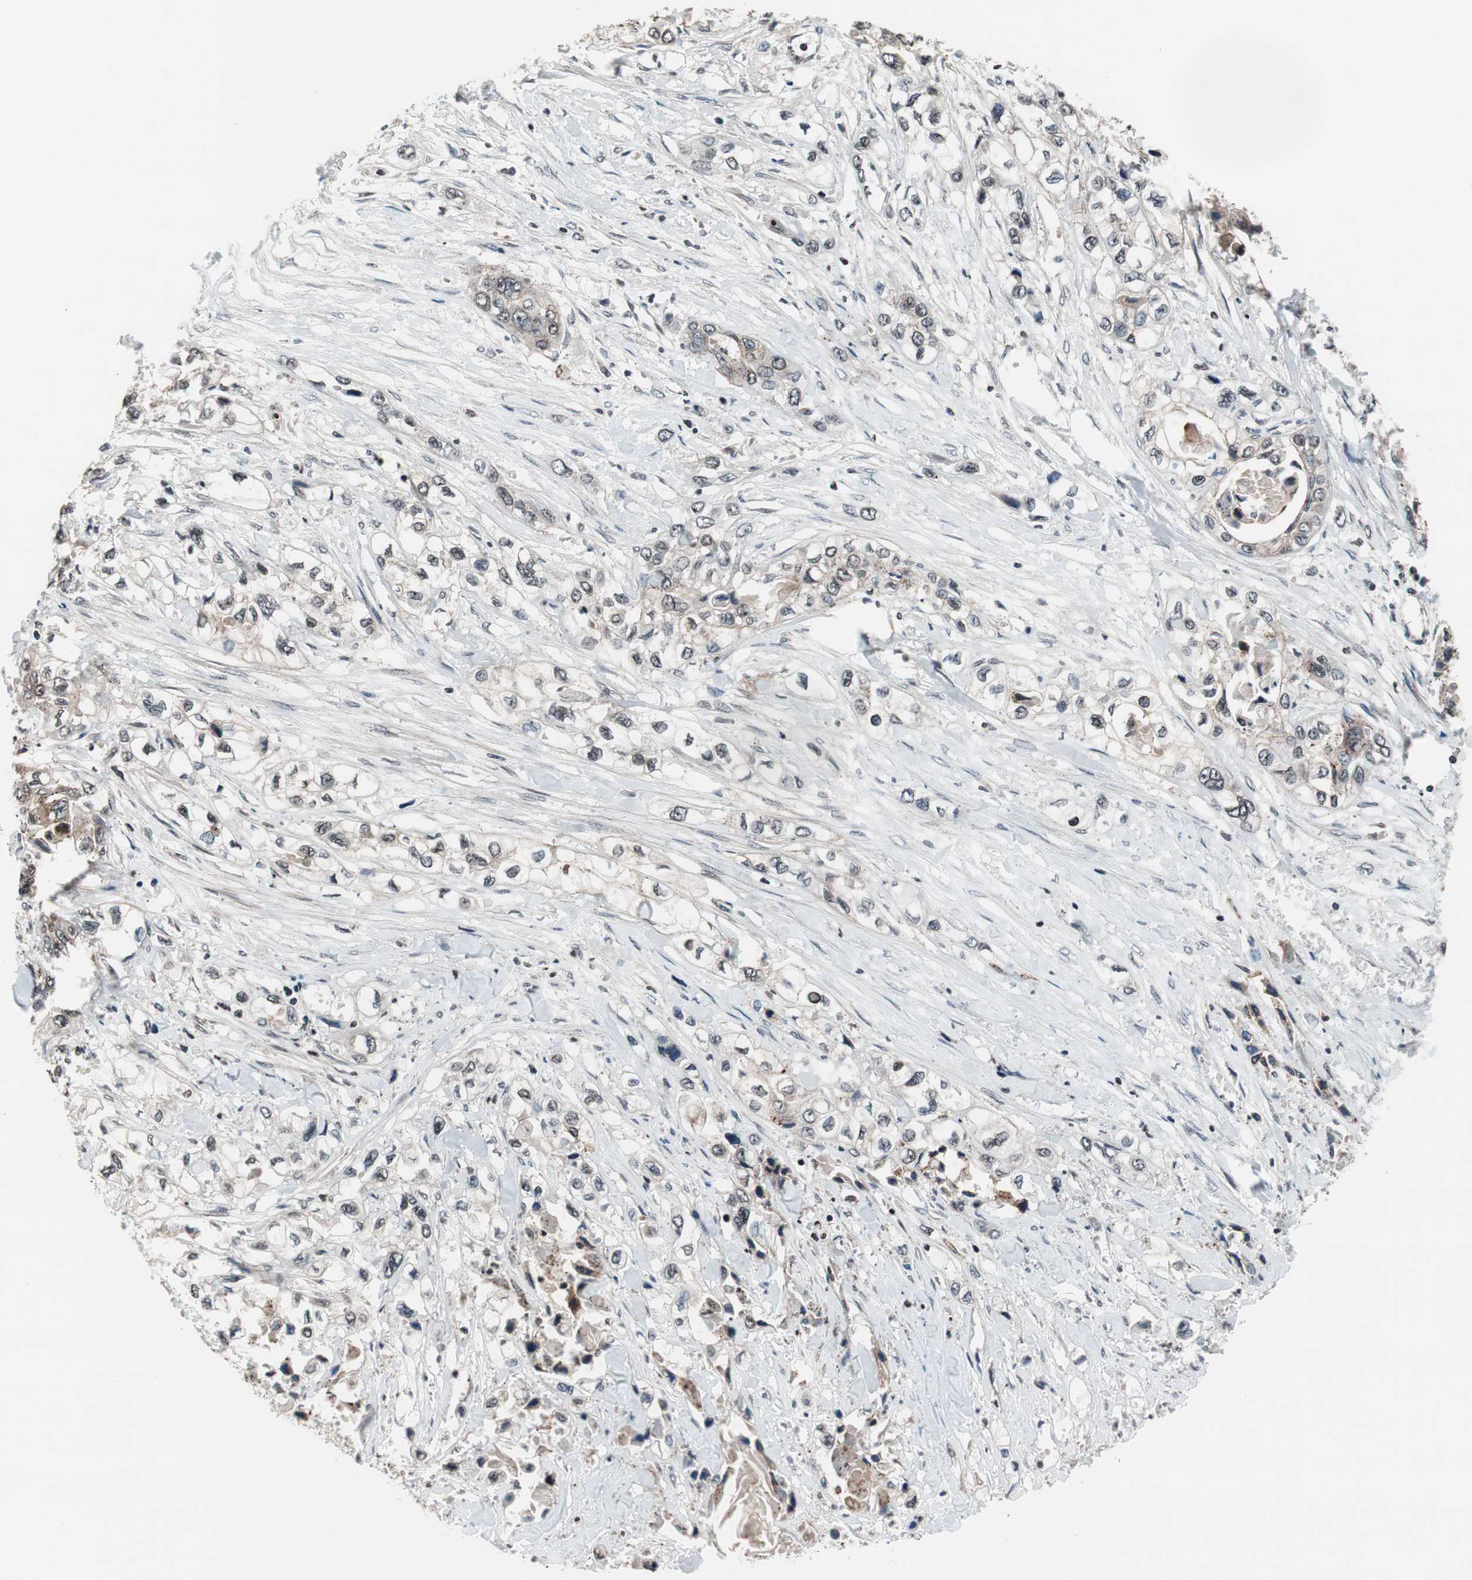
{"staining": {"intensity": "negative", "quantity": "none", "location": "none"}, "tissue": "pancreatic cancer", "cell_type": "Tumor cells", "image_type": "cancer", "snomed": [{"axis": "morphology", "description": "Adenocarcinoma, NOS"}, {"axis": "topography", "description": "Pancreas"}], "caption": "Pancreatic cancer stained for a protein using immunohistochemistry (IHC) demonstrates no expression tumor cells.", "gene": "RFC1", "patient": {"sex": "female", "age": 70}}